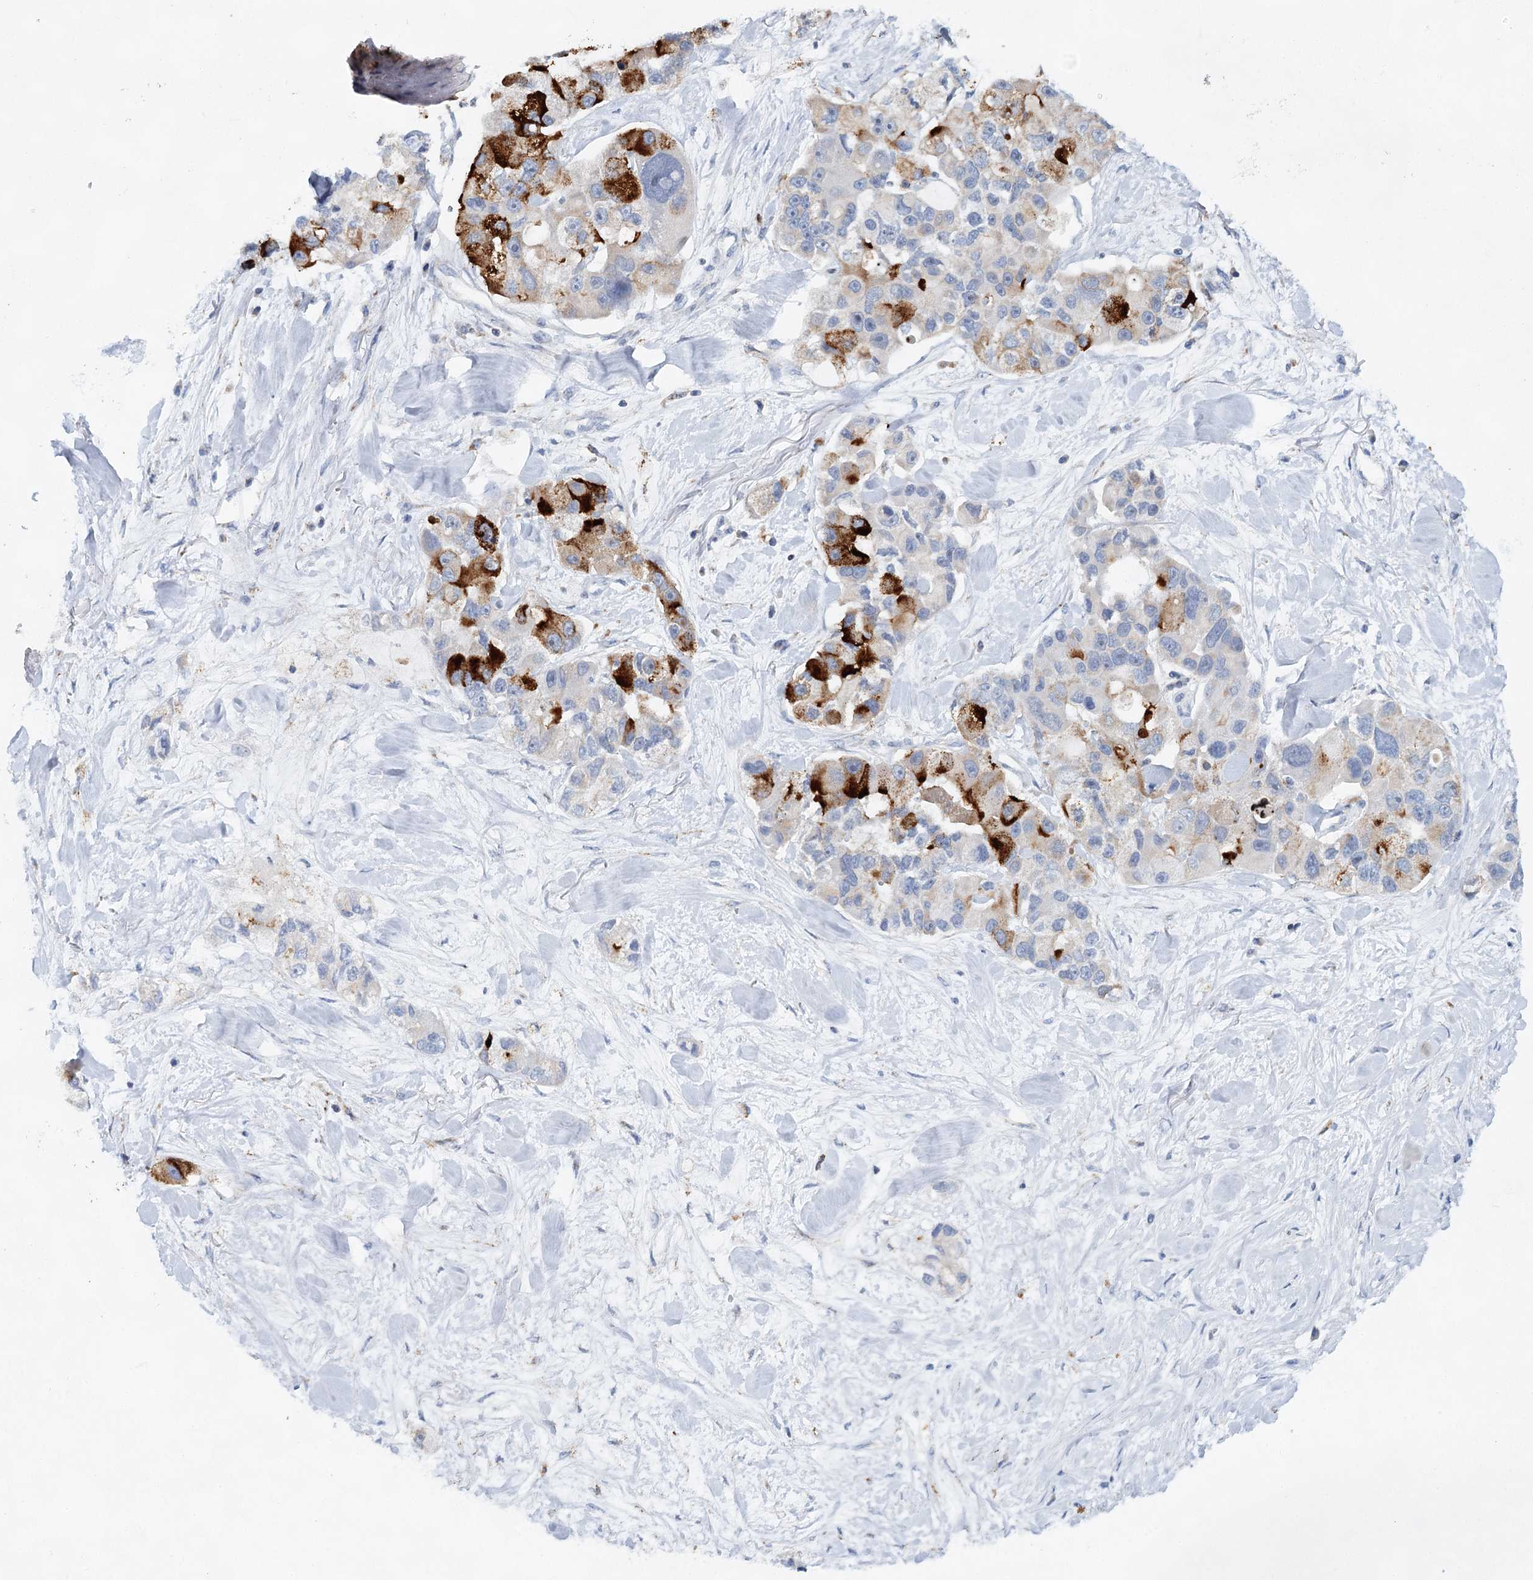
{"staining": {"intensity": "strong", "quantity": "25%-75%", "location": "cytoplasmic/membranous"}, "tissue": "lung cancer", "cell_type": "Tumor cells", "image_type": "cancer", "snomed": [{"axis": "morphology", "description": "Adenocarcinoma, NOS"}, {"axis": "topography", "description": "Lung"}], "caption": "A high amount of strong cytoplasmic/membranous expression is present in about 25%-75% of tumor cells in lung cancer tissue. Using DAB (3,3'-diaminobenzidine) (brown) and hematoxylin (blue) stains, captured at high magnification using brightfield microscopy.", "gene": "XPO6", "patient": {"sex": "female", "age": 54}}